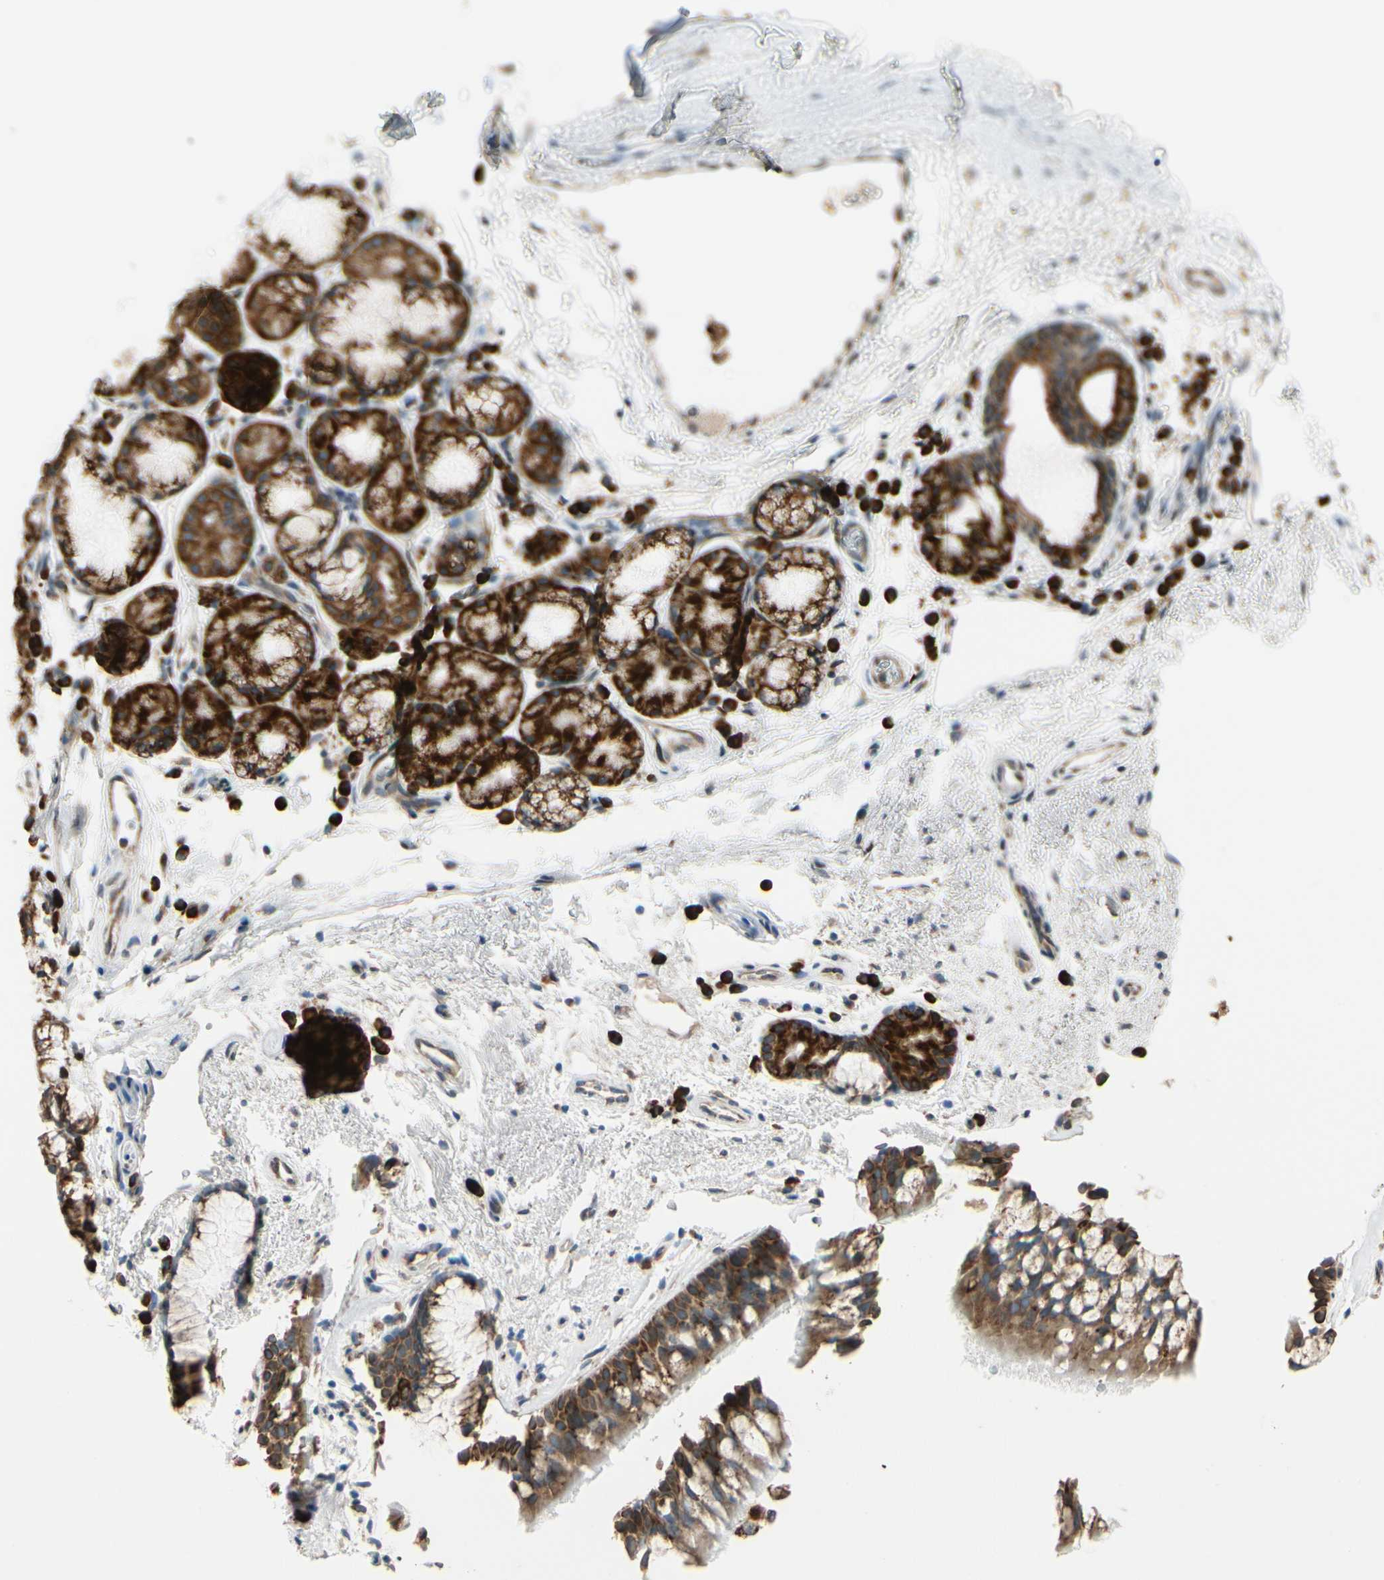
{"staining": {"intensity": "moderate", "quantity": ">75%", "location": "cytoplasmic/membranous"}, "tissue": "bronchus", "cell_type": "Respiratory epithelial cells", "image_type": "normal", "snomed": [{"axis": "morphology", "description": "Normal tissue, NOS"}, {"axis": "topography", "description": "Bronchus"}], "caption": "Moderate cytoplasmic/membranous positivity for a protein is present in approximately >75% of respiratory epithelial cells of benign bronchus using immunohistochemistry.", "gene": "RPN2", "patient": {"sex": "female", "age": 54}}